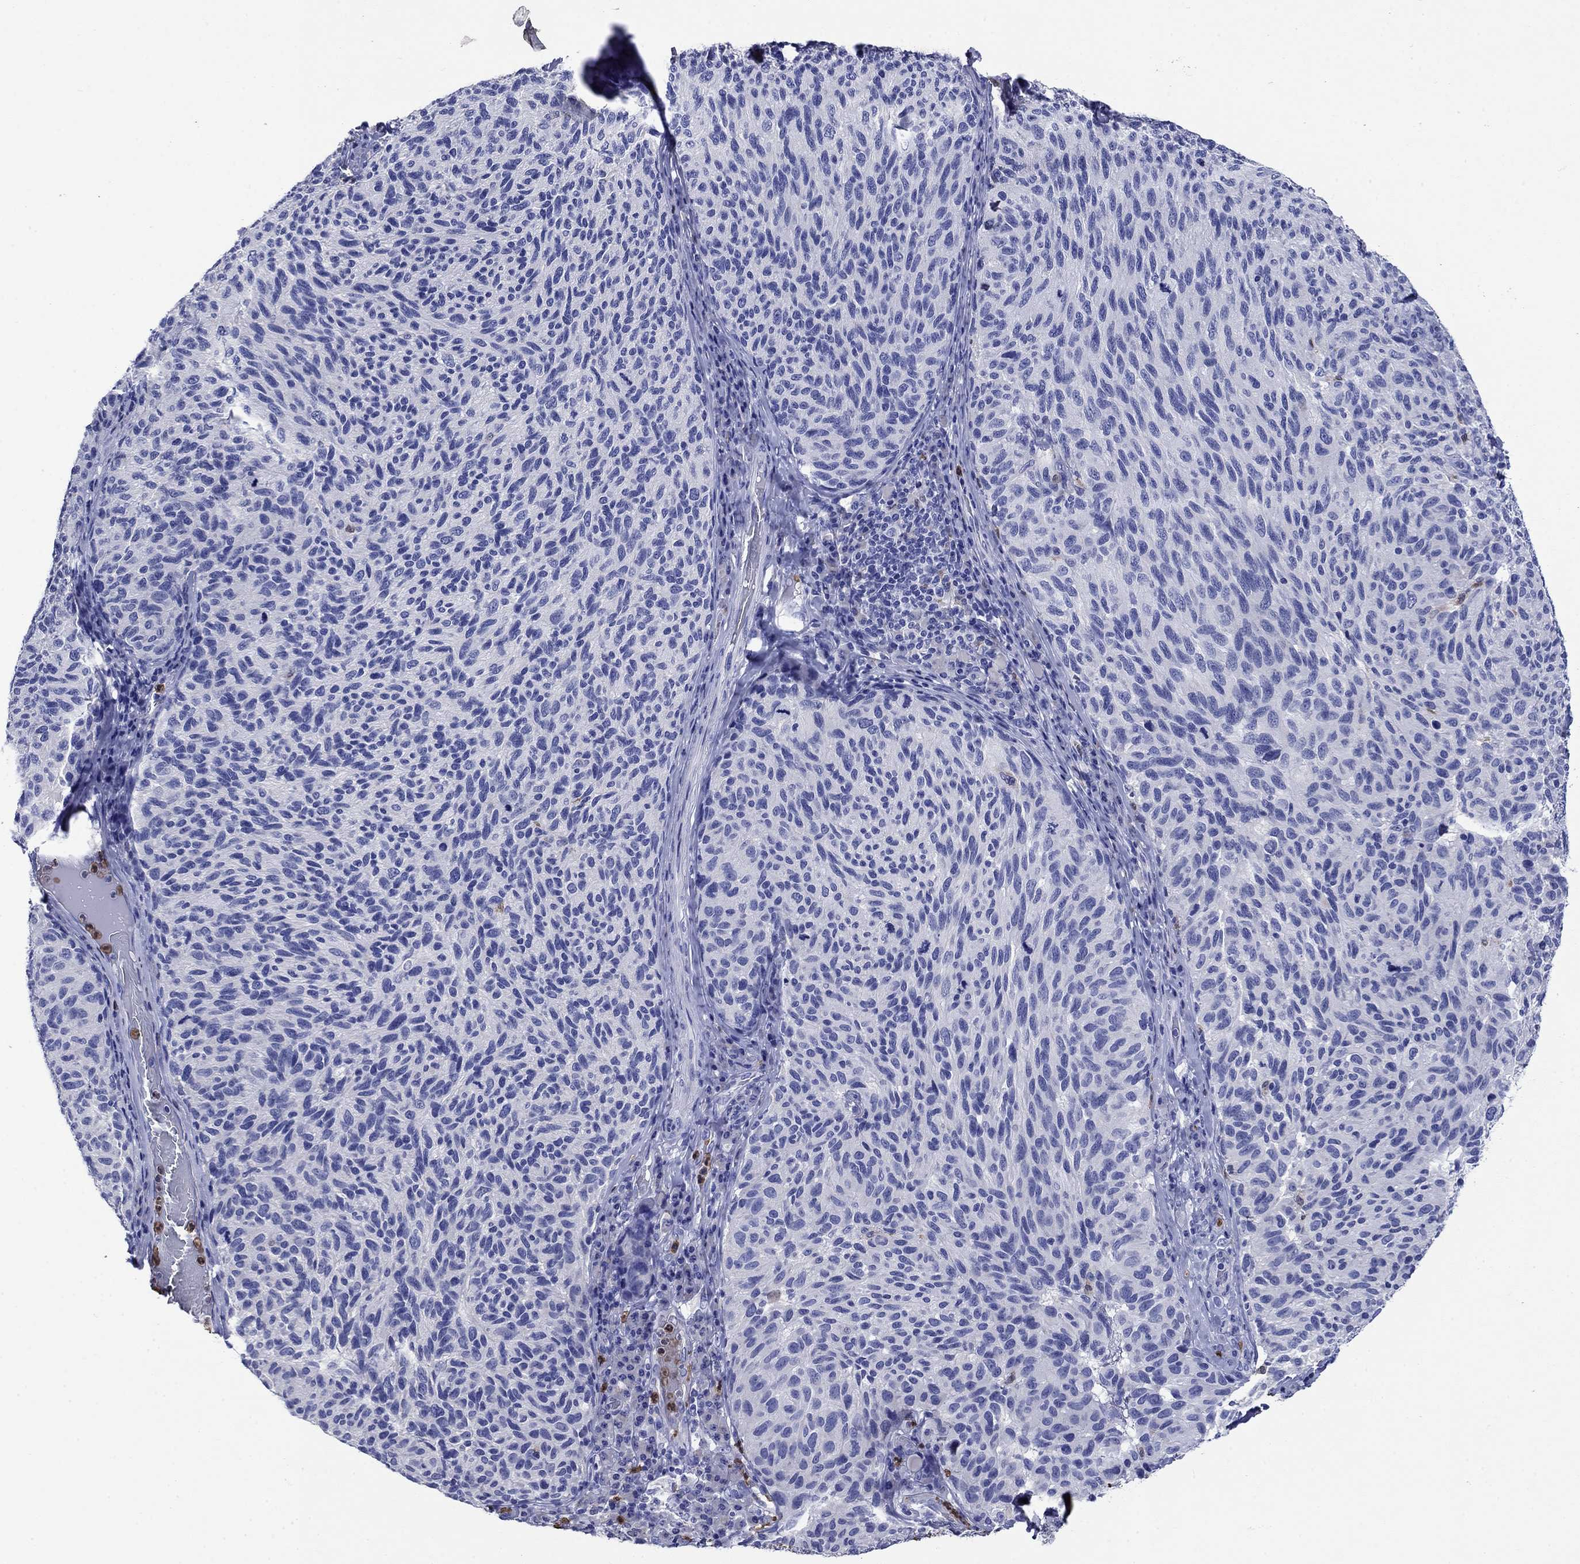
{"staining": {"intensity": "negative", "quantity": "none", "location": "none"}, "tissue": "melanoma", "cell_type": "Tumor cells", "image_type": "cancer", "snomed": [{"axis": "morphology", "description": "Malignant melanoma, NOS"}, {"axis": "topography", "description": "Skin"}], "caption": "High magnification brightfield microscopy of melanoma stained with DAB (brown) and counterstained with hematoxylin (blue): tumor cells show no significant positivity.", "gene": "TFR2", "patient": {"sex": "female", "age": 73}}